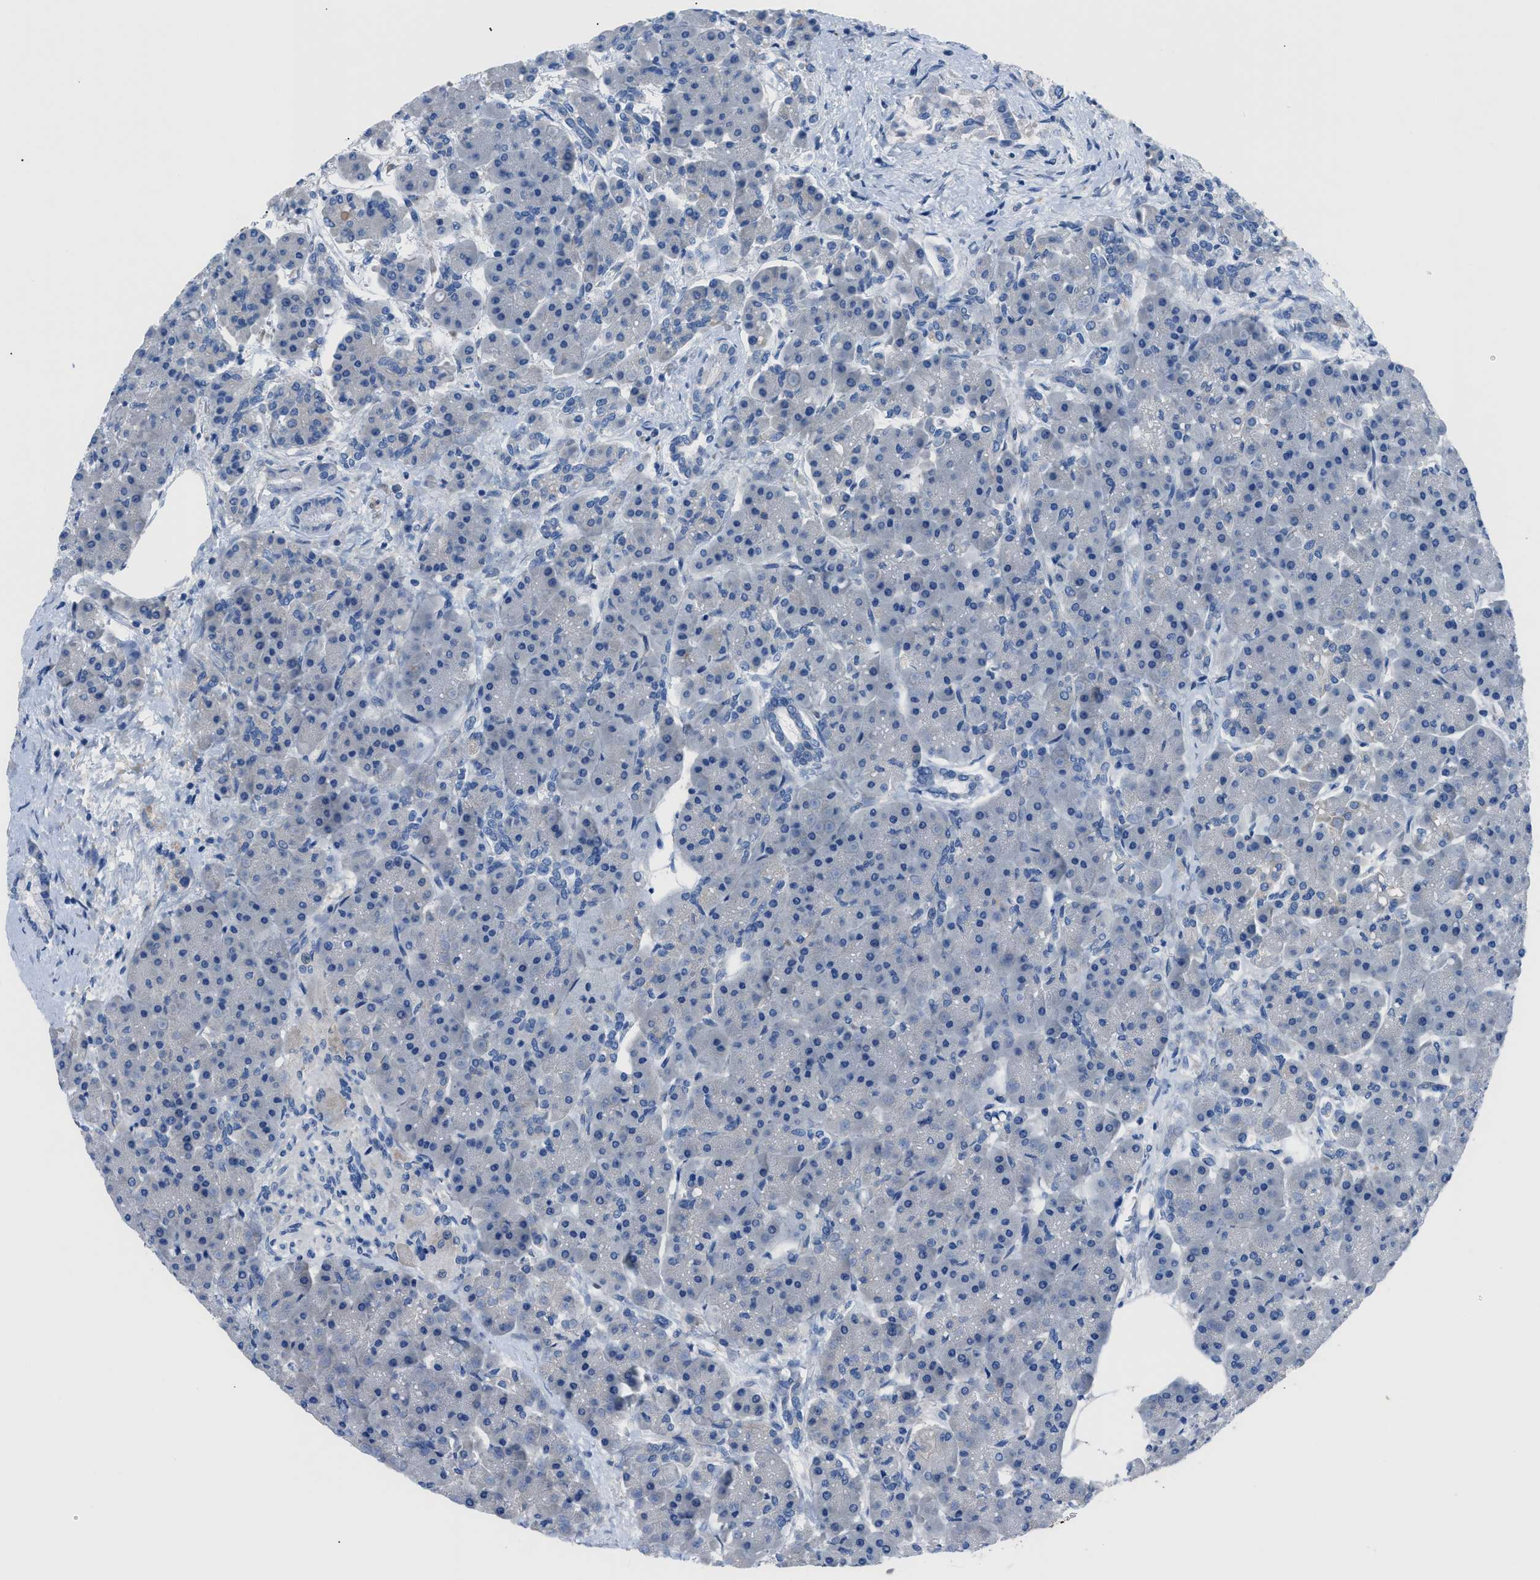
{"staining": {"intensity": "negative", "quantity": "none", "location": "none"}, "tissue": "pancreas", "cell_type": "Exocrine glandular cells", "image_type": "normal", "snomed": [{"axis": "morphology", "description": "Normal tissue, NOS"}, {"axis": "topography", "description": "Pancreas"}], "caption": "Exocrine glandular cells are negative for protein expression in normal human pancreas. (Immunohistochemistry, brightfield microscopy, high magnification).", "gene": "ITPR1", "patient": {"sex": "female", "age": 70}}